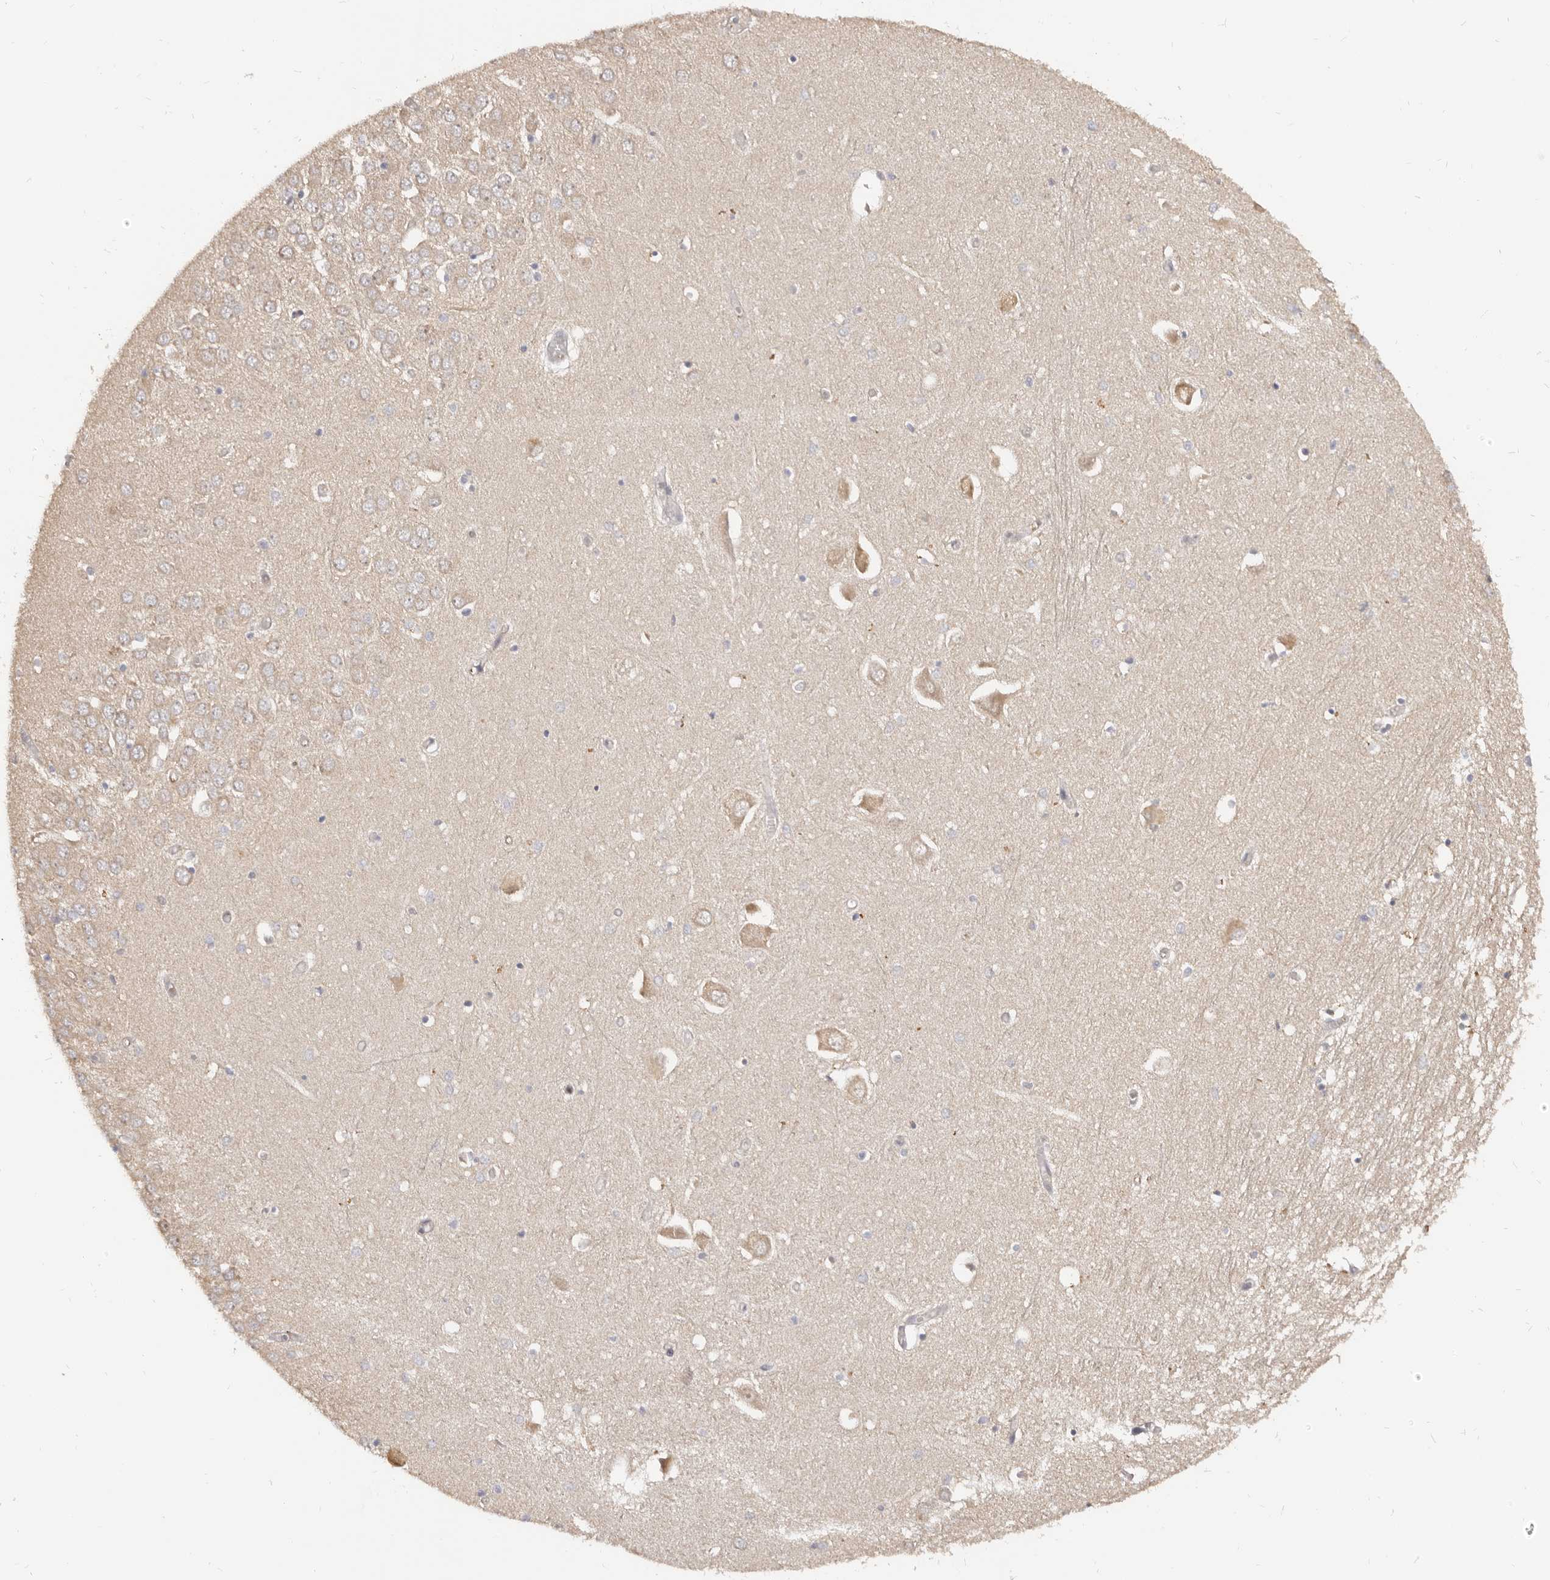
{"staining": {"intensity": "weak", "quantity": "25%-75%", "location": "cytoplasmic/membranous"}, "tissue": "hippocampus", "cell_type": "Glial cells", "image_type": "normal", "snomed": [{"axis": "morphology", "description": "Normal tissue, NOS"}, {"axis": "topography", "description": "Hippocampus"}], "caption": "Immunohistochemistry micrograph of benign hippocampus: hippocampus stained using immunohistochemistry (IHC) reveals low levels of weak protein expression localized specifically in the cytoplasmic/membranous of glial cells, appearing as a cytoplasmic/membranous brown color.", "gene": "ADAMTS20", "patient": {"sex": "male", "age": 70}}